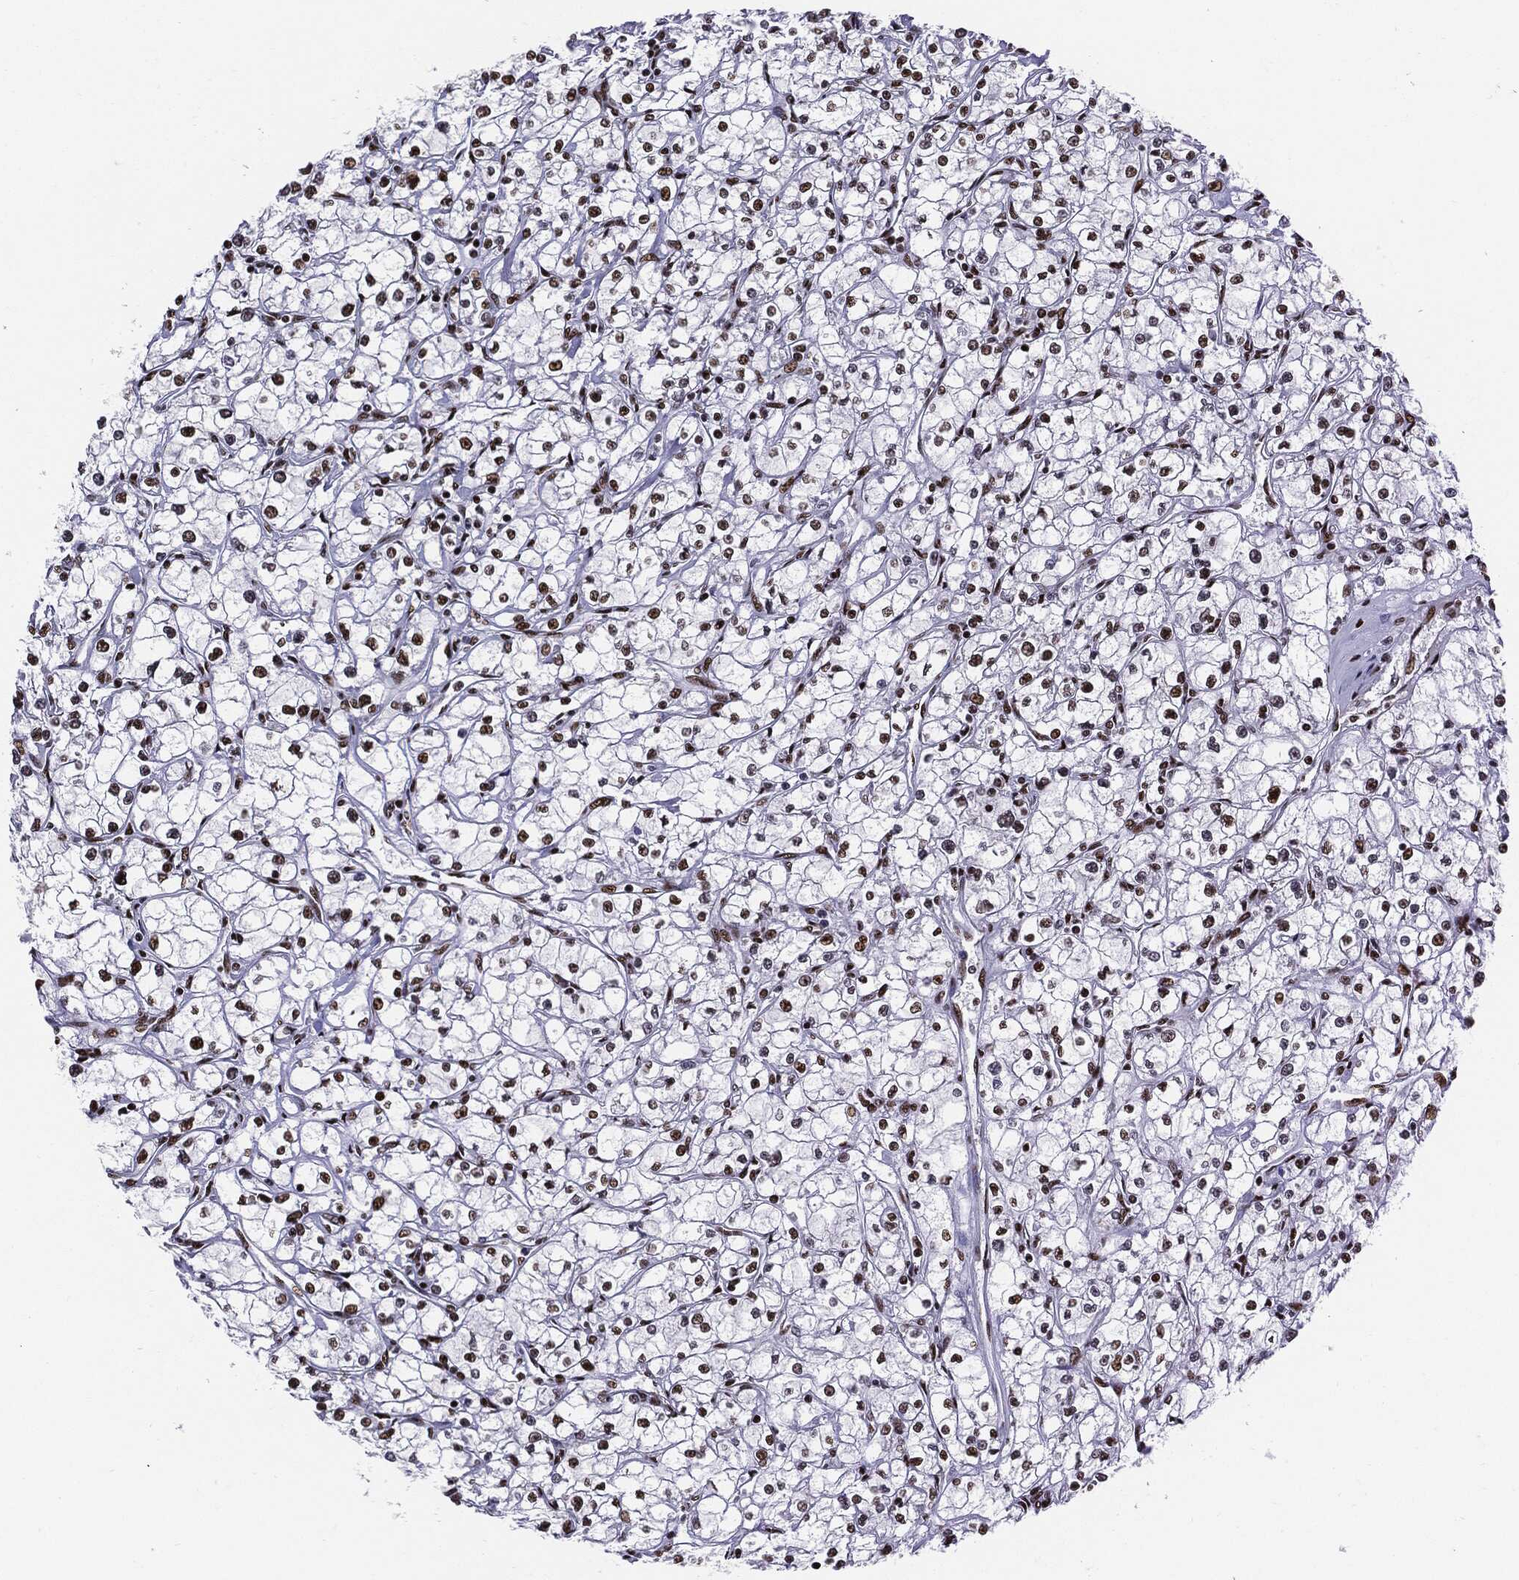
{"staining": {"intensity": "strong", "quantity": "25%-75%", "location": "nuclear"}, "tissue": "renal cancer", "cell_type": "Tumor cells", "image_type": "cancer", "snomed": [{"axis": "morphology", "description": "Adenocarcinoma, NOS"}, {"axis": "topography", "description": "Kidney"}], "caption": "Renal cancer (adenocarcinoma) stained for a protein (brown) exhibits strong nuclear positive expression in about 25%-75% of tumor cells.", "gene": "RECQL", "patient": {"sex": "male", "age": 67}}